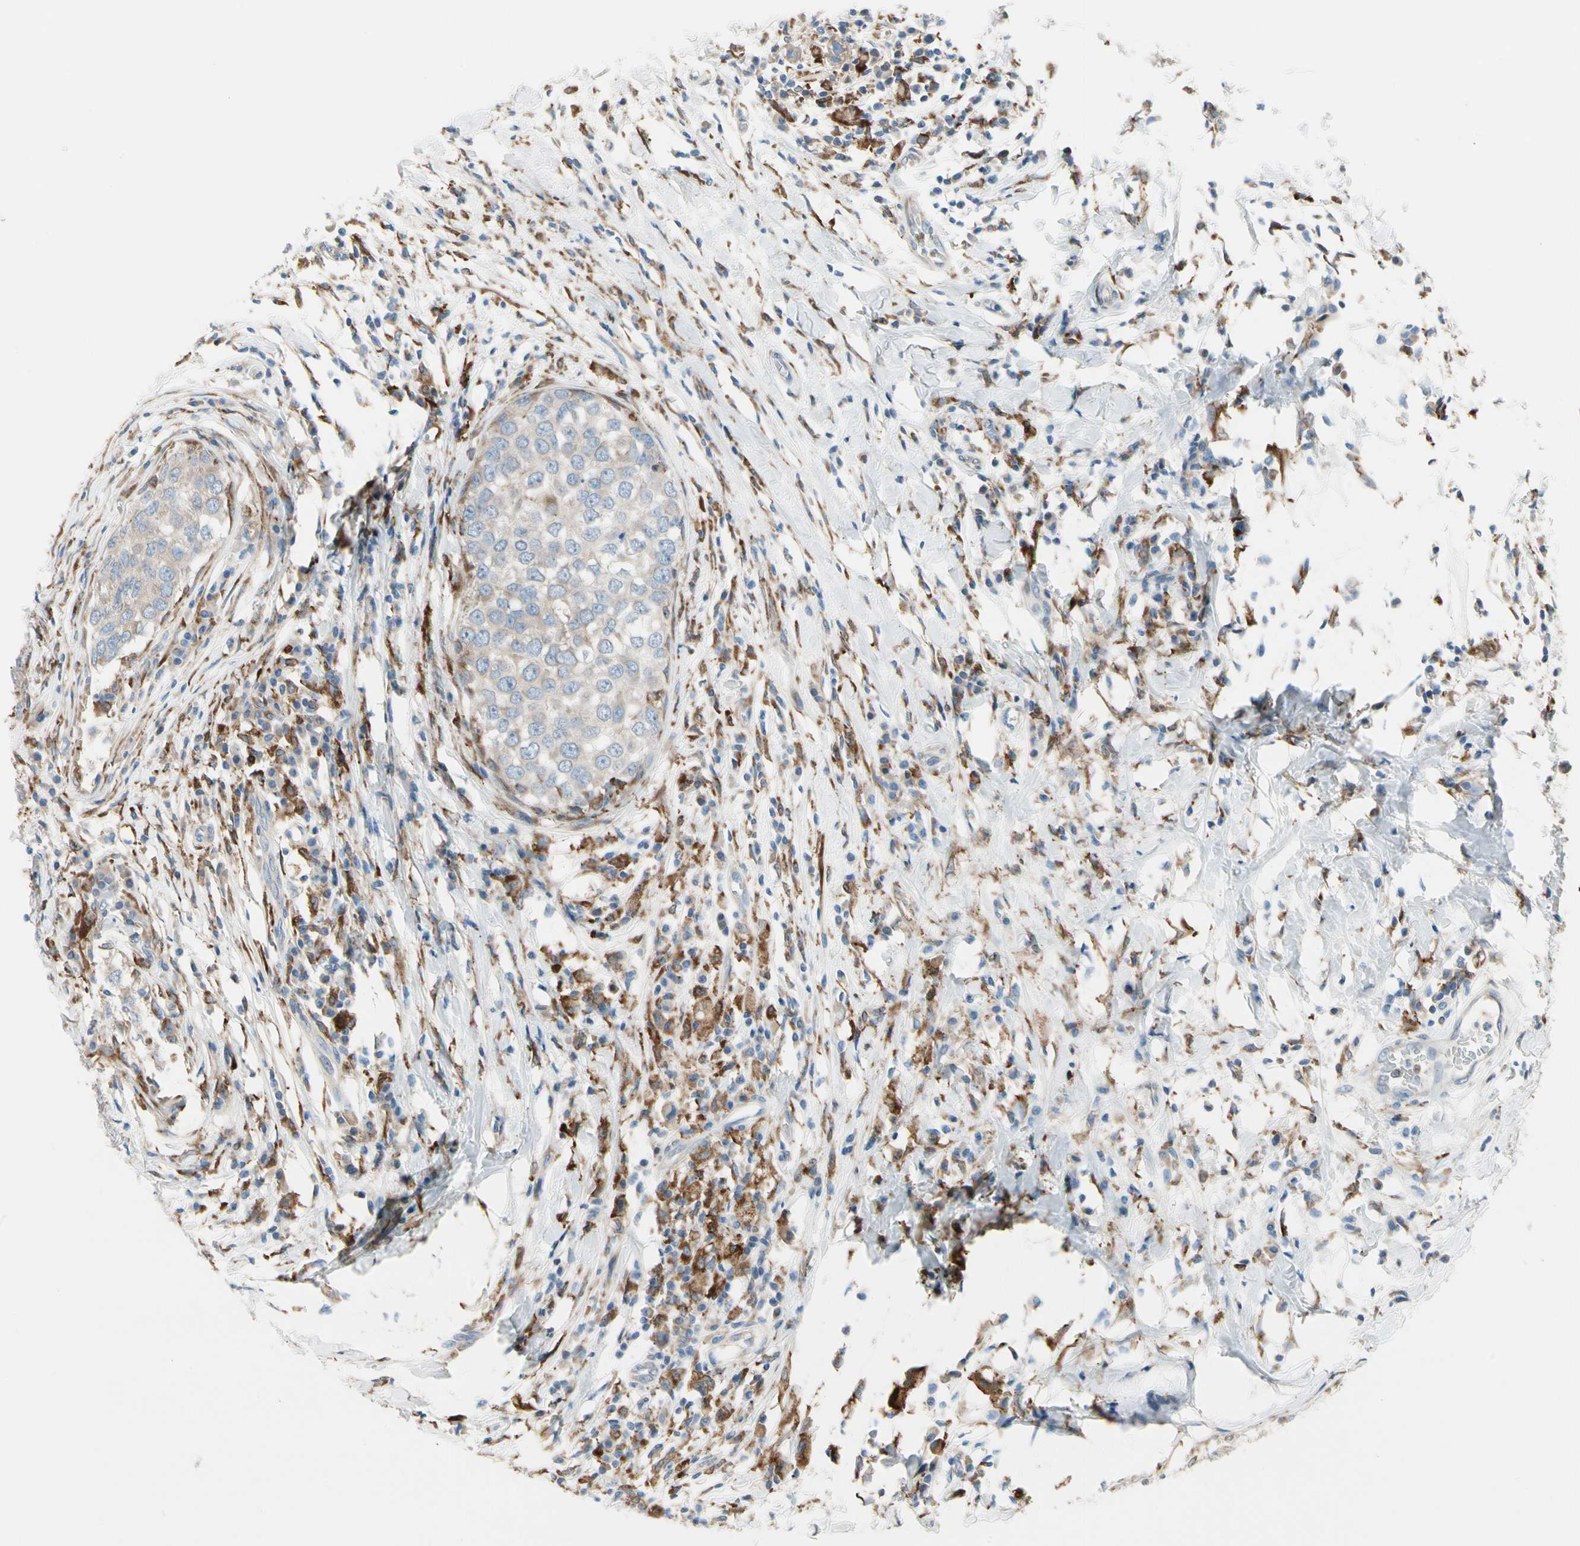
{"staining": {"intensity": "moderate", "quantity": "25%-75%", "location": "cytoplasmic/membranous"}, "tissue": "breast cancer", "cell_type": "Tumor cells", "image_type": "cancer", "snomed": [{"axis": "morphology", "description": "Duct carcinoma"}, {"axis": "topography", "description": "Breast"}], "caption": "Moderate cytoplasmic/membranous staining for a protein is appreciated in approximately 25%-75% of tumor cells of invasive ductal carcinoma (breast) using immunohistochemistry (IHC).", "gene": "LRPAP1", "patient": {"sex": "female", "age": 27}}